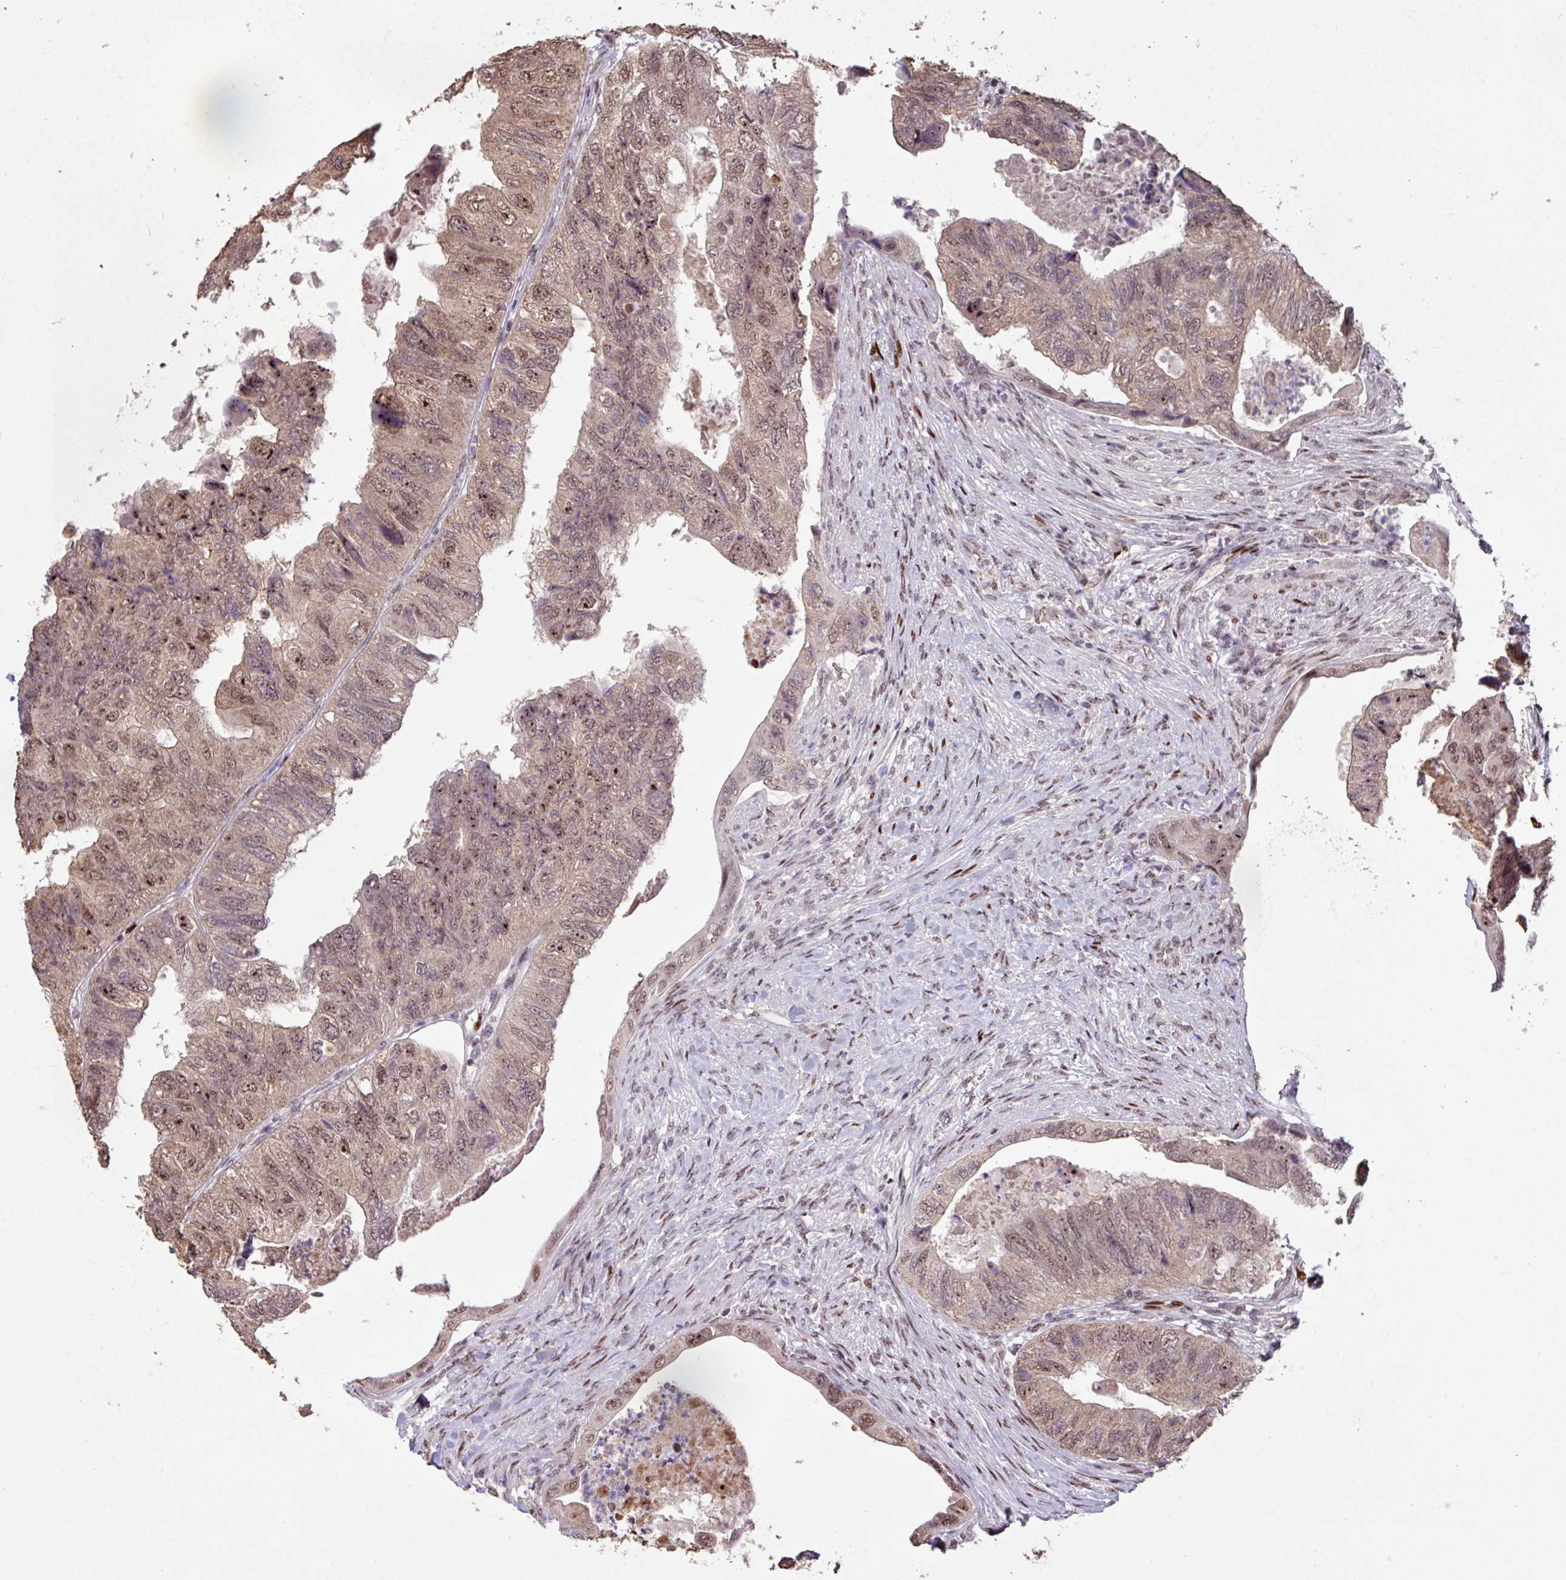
{"staining": {"intensity": "moderate", "quantity": ">75%", "location": "cytoplasmic/membranous,nuclear"}, "tissue": "colorectal cancer", "cell_type": "Tumor cells", "image_type": "cancer", "snomed": [{"axis": "morphology", "description": "Adenocarcinoma, NOS"}, {"axis": "topography", "description": "Rectum"}], "caption": "IHC (DAB (3,3'-diaminobenzidine)) staining of human colorectal cancer reveals moderate cytoplasmic/membranous and nuclear protein staining in about >75% of tumor cells. The staining was performed using DAB (3,3'-diaminobenzidine) to visualize the protein expression in brown, while the nuclei were stained in blue with hematoxylin (Magnification: 20x).", "gene": "ZNF709", "patient": {"sex": "male", "age": 63}}